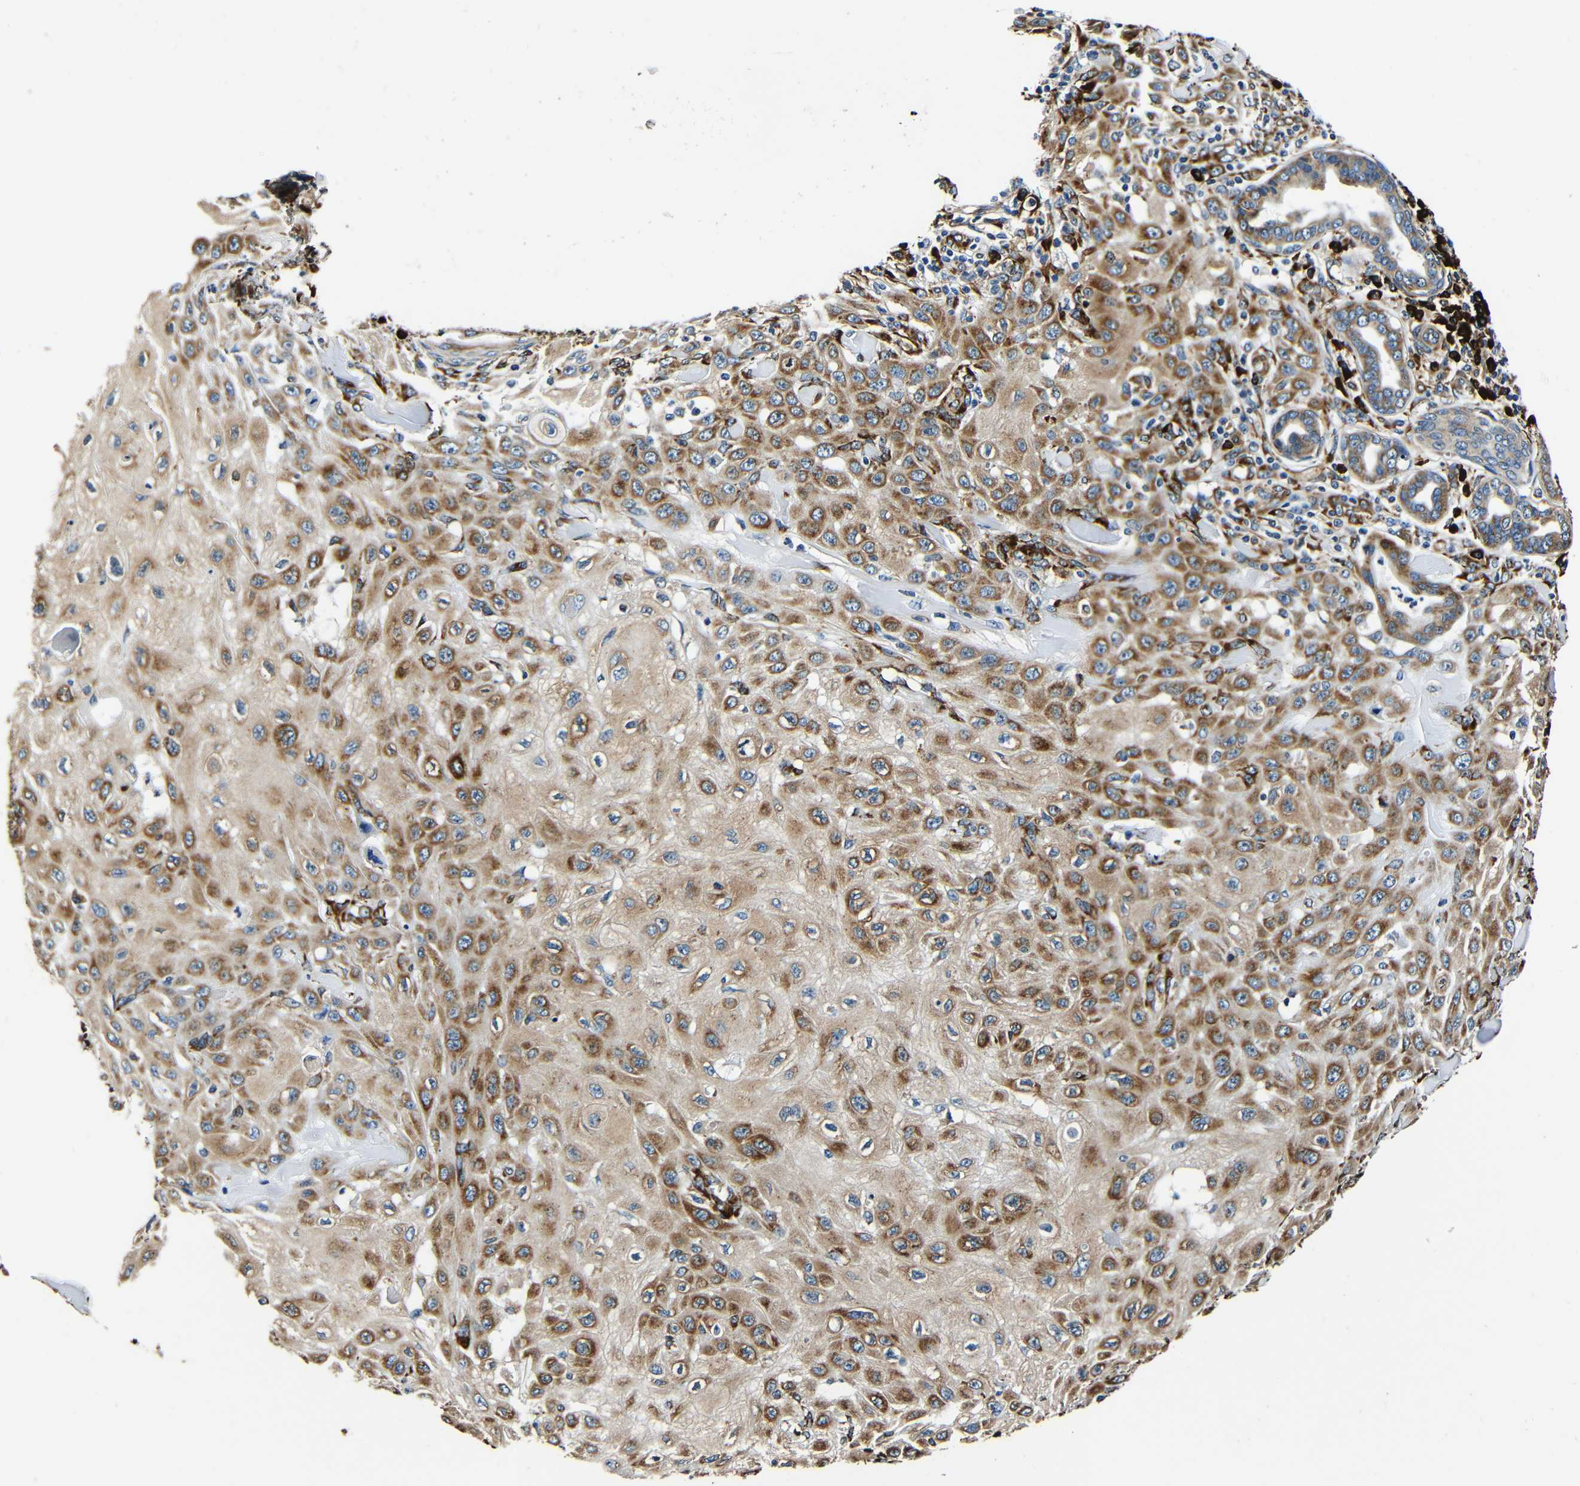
{"staining": {"intensity": "moderate", "quantity": ">75%", "location": "cytoplasmic/membranous"}, "tissue": "skin cancer", "cell_type": "Tumor cells", "image_type": "cancer", "snomed": [{"axis": "morphology", "description": "Squamous cell carcinoma, NOS"}, {"axis": "topography", "description": "Skin"}], "caption": "IHC histopathology image of squamous cell carcinoma (skin) stained for a protein (brown), which reveals medium levels of moderate cytoplasmic/membranous expression in about >75% of tumor cells.", "gene": "RRBP1", "patient": {"sex": "male", "age": 24}}